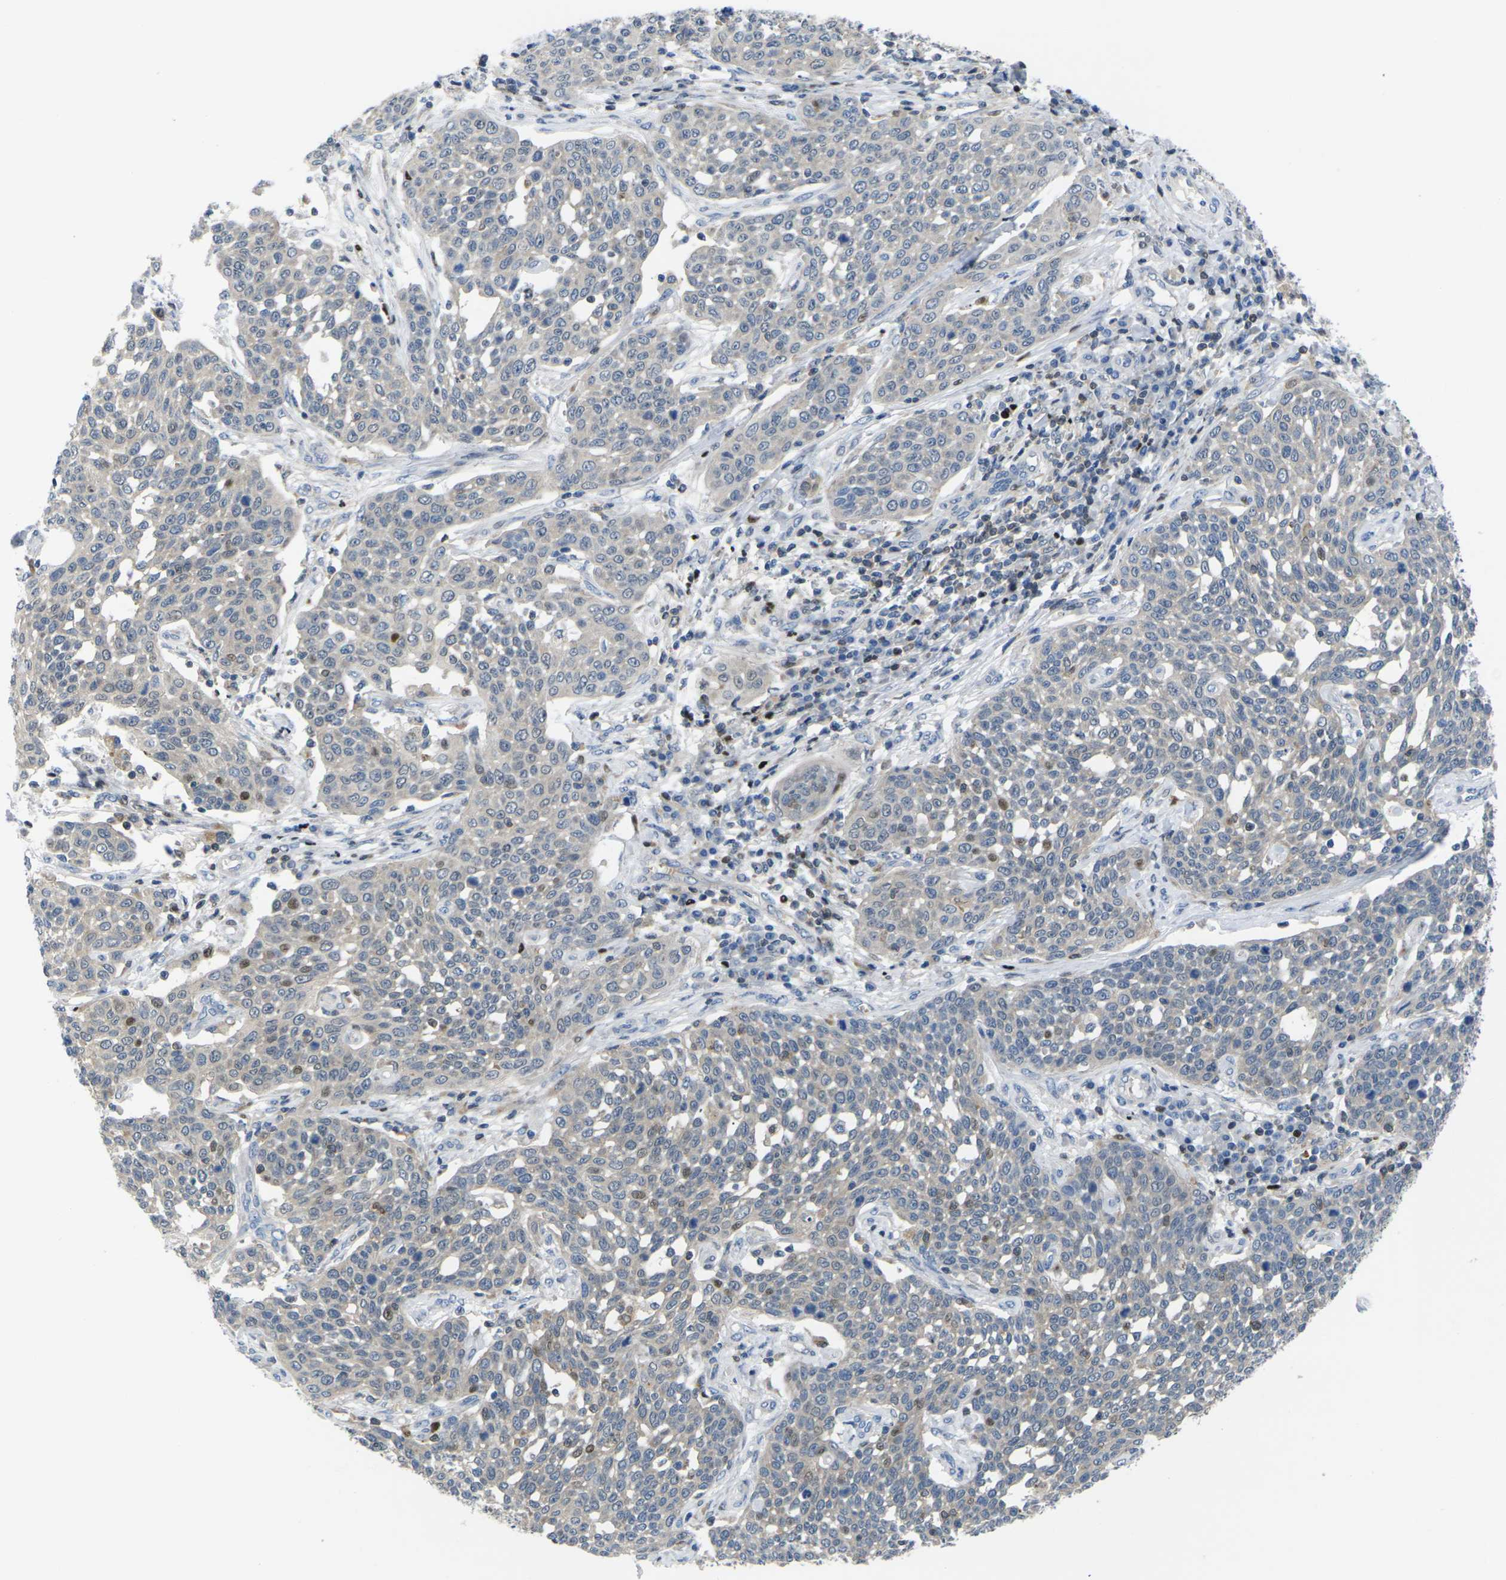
{"staining": {"intensity": "moderate", "quantity": "<25%", "location": "cytoplasmic/membranous,nuclear"}, "tissue": "cervical cancer", "cell_type": "Tumor cells", "image_type": "cancer", "snomed": [{"axis": "morphology", "description": "Squamous cell carcinoma, NOS"}, {"axis": "topography", "description": "Cervix"}], "caption": "Cervical cancer stained with a brown dye demonstrates moderate cytoplasmic/membranous and nuclear positive positivity in about <25% of tumor cells.", "gene": "RPS6KA3", "patient": {"sex": "female", "age": 34}}